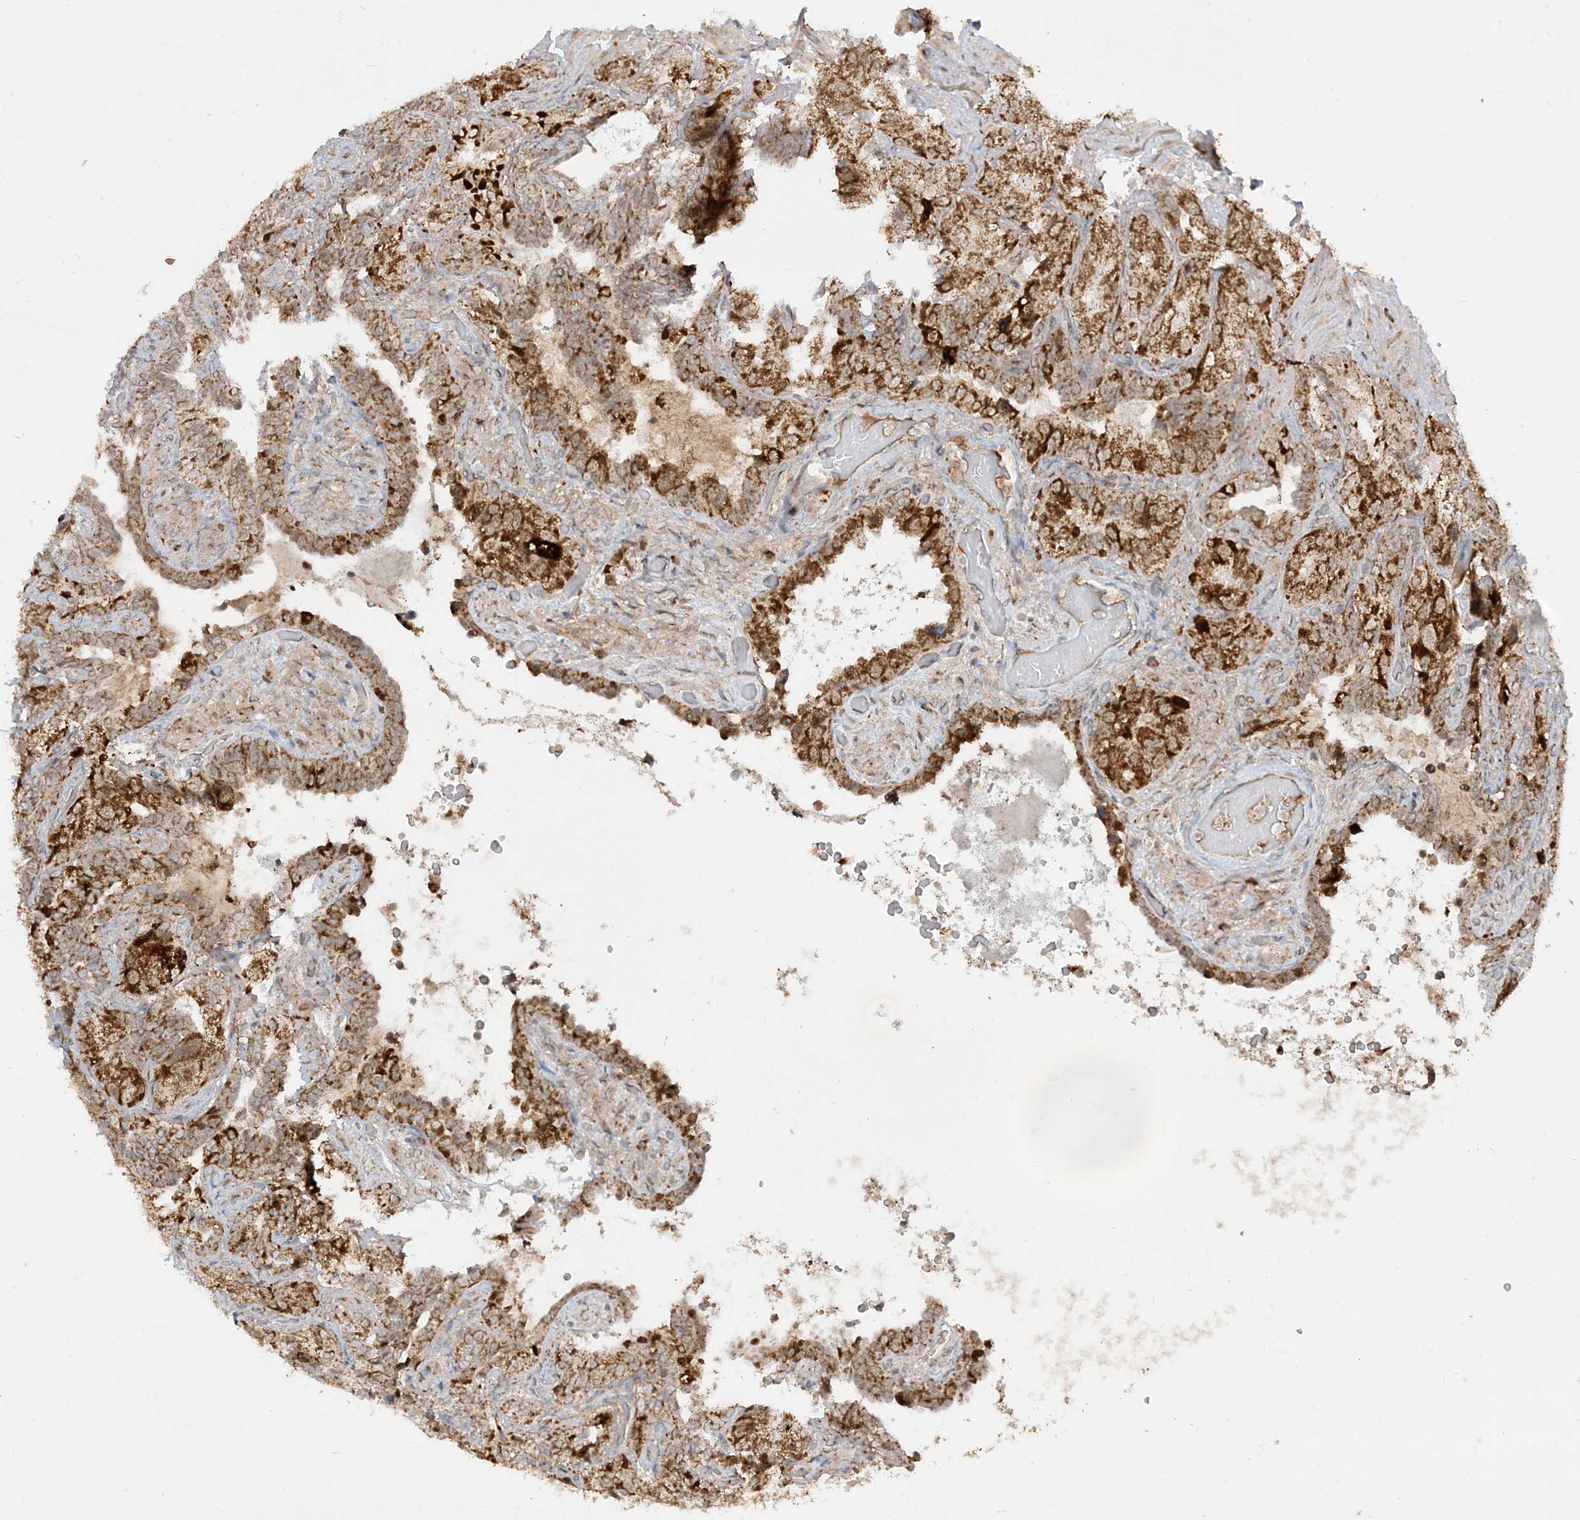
{"staining": {"intensity": "strong", "quantity": ">75%", "location": "cytoplasmic/membranous"}, "tissue": "seminal vesicle", "cell_type": "Glandular cells", "image_type": "normal", "snomed": [{"axis": "morphology", "description": "Normal tissue, NOS"}, {"axis": "topography", "description": "Seminal veicle"}, {"axis": "topography", "description": "Peripheral nerve tissue"}], "caption": "High-magnification brightfield microscopy of normal seminal vesicle stained with DAB (brown) and counterstained with hematoxylin (blue). glandular cells exhibit strong cytoplasmic/membranous expression is present in approximately>75% of cells. The staining is performed using DAB brown chromogen to label protein expression. The nuclei are counter-stained blue using hematoxylin.", "gene": "NDUFAF3", "patient": {"sex": "male", "age": 67}}